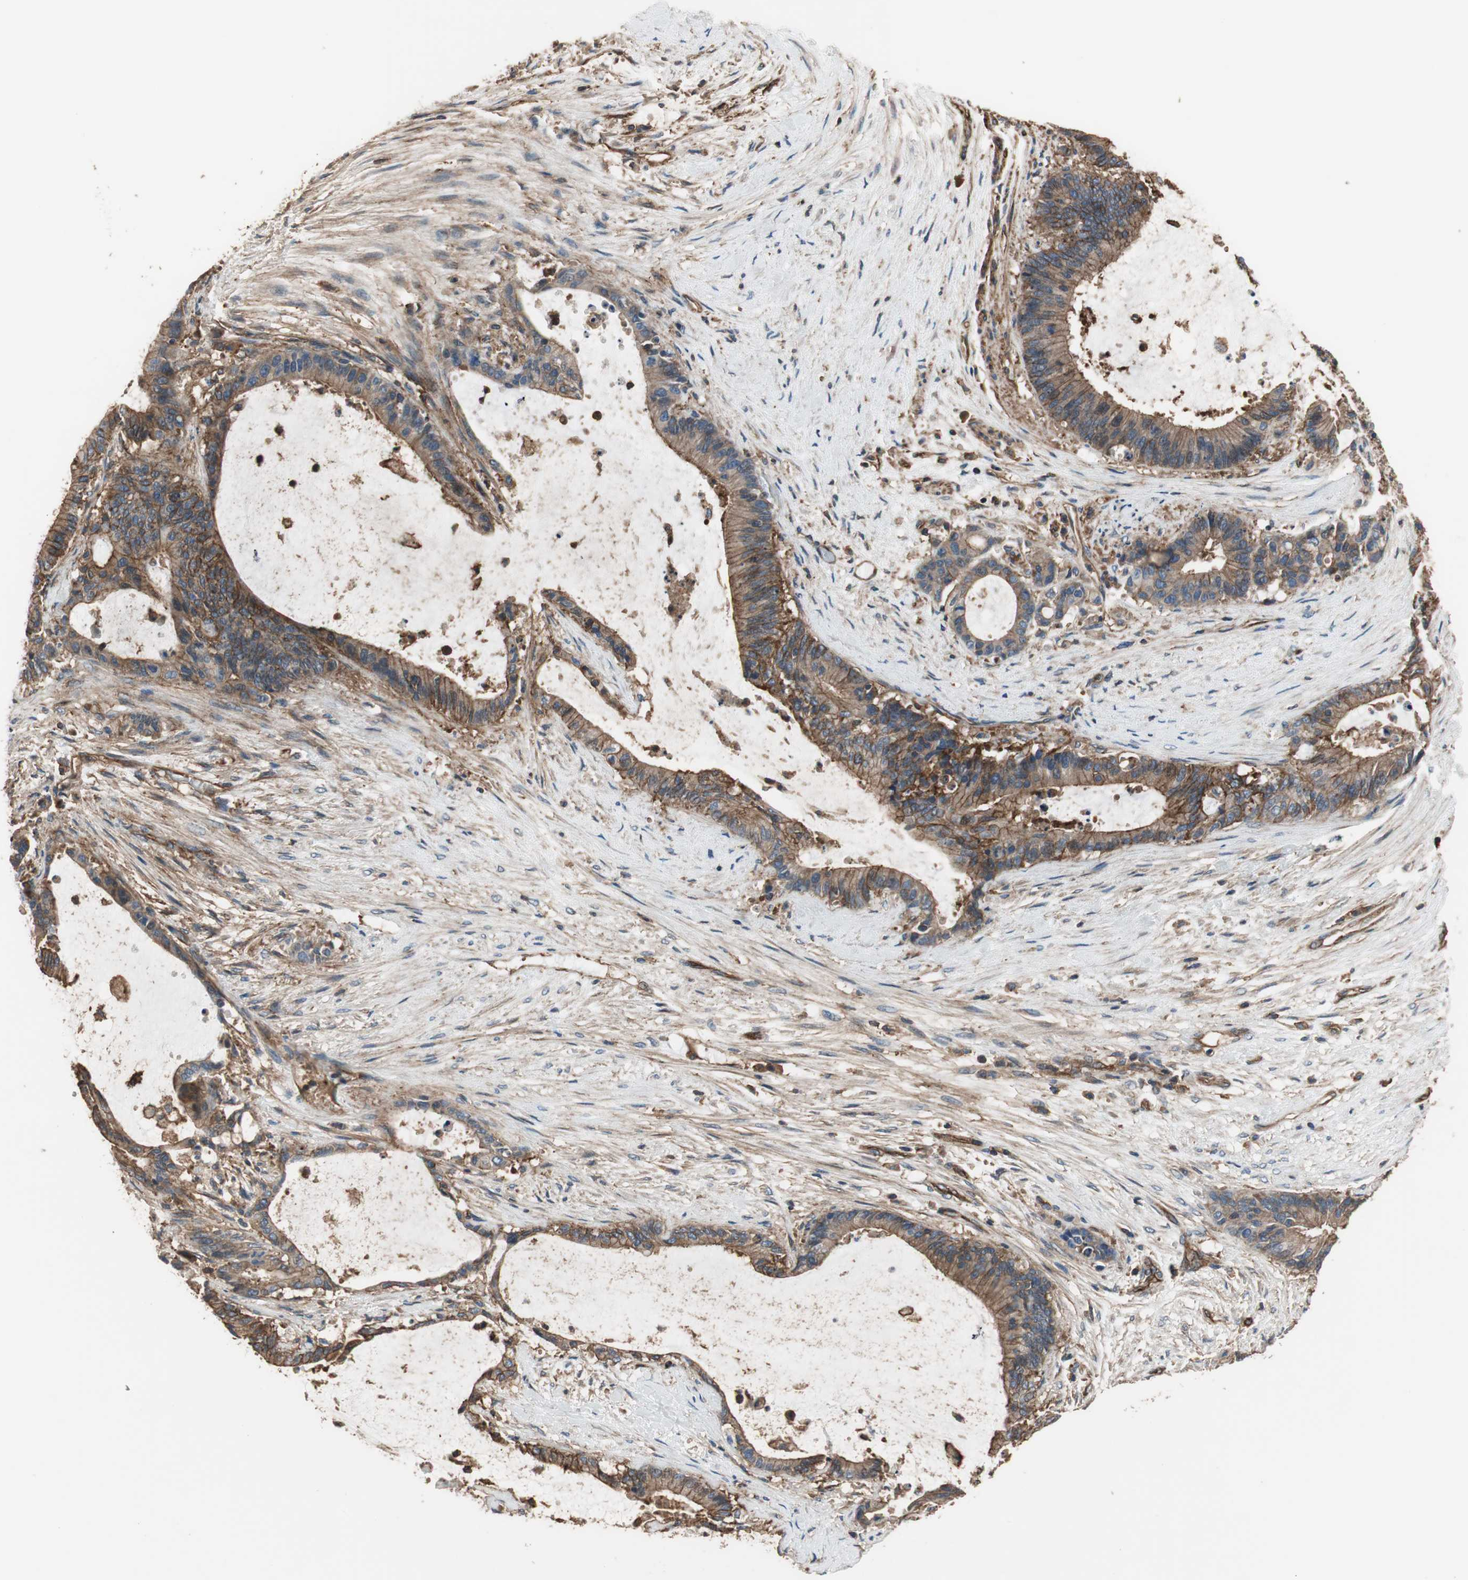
{"staining": {"intensity": "moderate", "quantity": ">75%", "location": "cytoplasmic/membranous"}, "tissue": "liver cancer", "cell_type": "Tumor cells", "image_type": "cancer", "snomed": [{"axis": "morphology", "description": "Cholangiocarcinoma"}, {"axis": "topography", "description": "Liver"}], "caption": "Immunohistochemistry (IHC) of human liver cholangiocarcinoma reveals medium levels of moderate cytoplasmic/membranous positivity in about >75% of tumor cells.", "gene": "IL1RL1", "patient": {"sex": "female", "age": 73}}